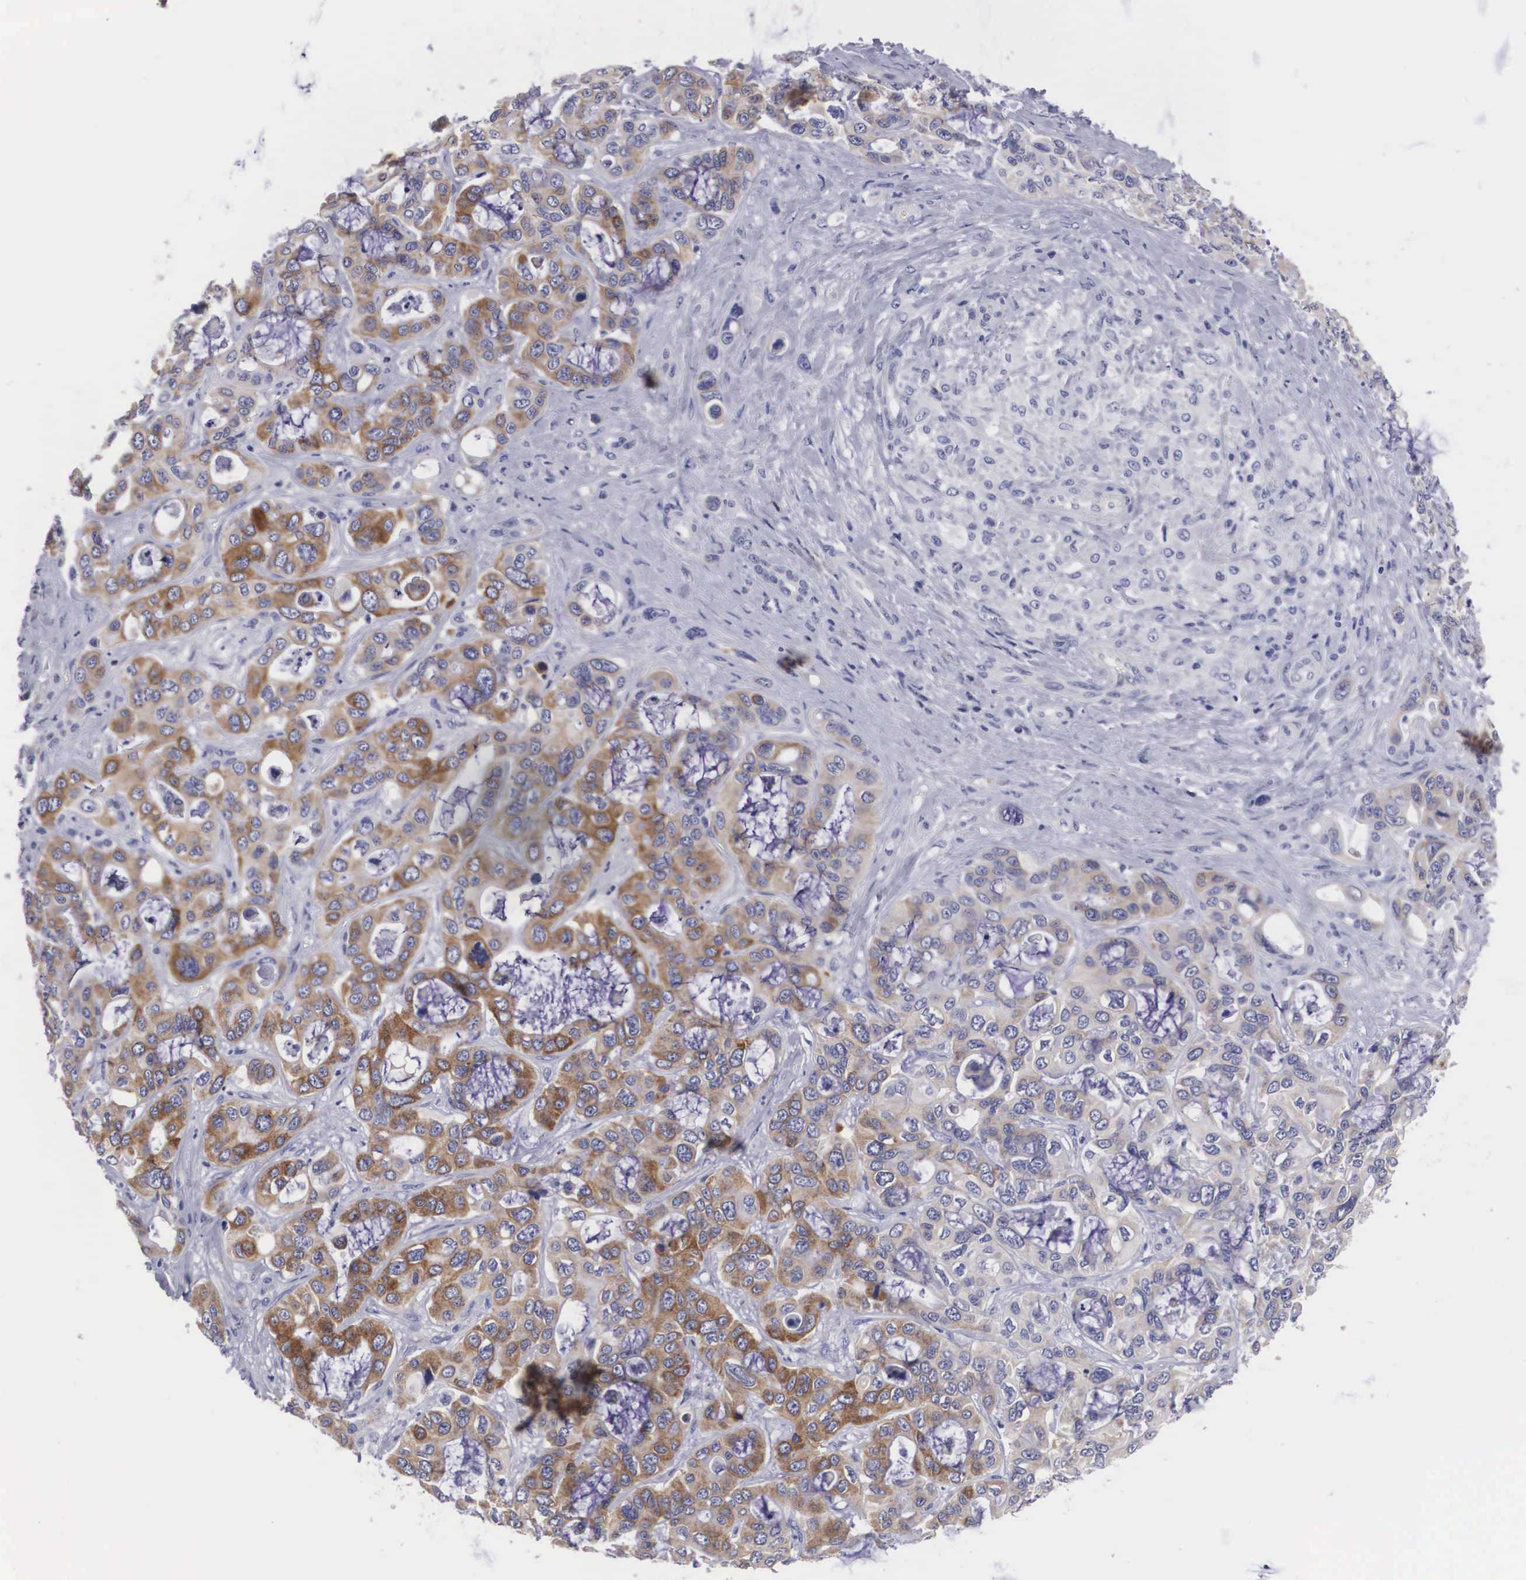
{"staining": {"intensity": "moderate", "quantity": "25%-75%", "location": "cytoplasmic/membranous"}, "tissue": "liver cancer", "cell_type": "Tumor cells", "image_type": "cancer", "snomed": [{"axis": "morphology", "description": "Cholangiocarcinoma"}, {"axis": "topography", "description": "Liver"}], "caption": "This histopathology image reveals immunohistochemistry (IHC) staining of human liver cancer, with medium moderate cytoplasmic/membranous staining in approximately 25%-75% of tumor cells.", "gene": "ARMCX3", "patient": {"sex": "female", "age": 79}}